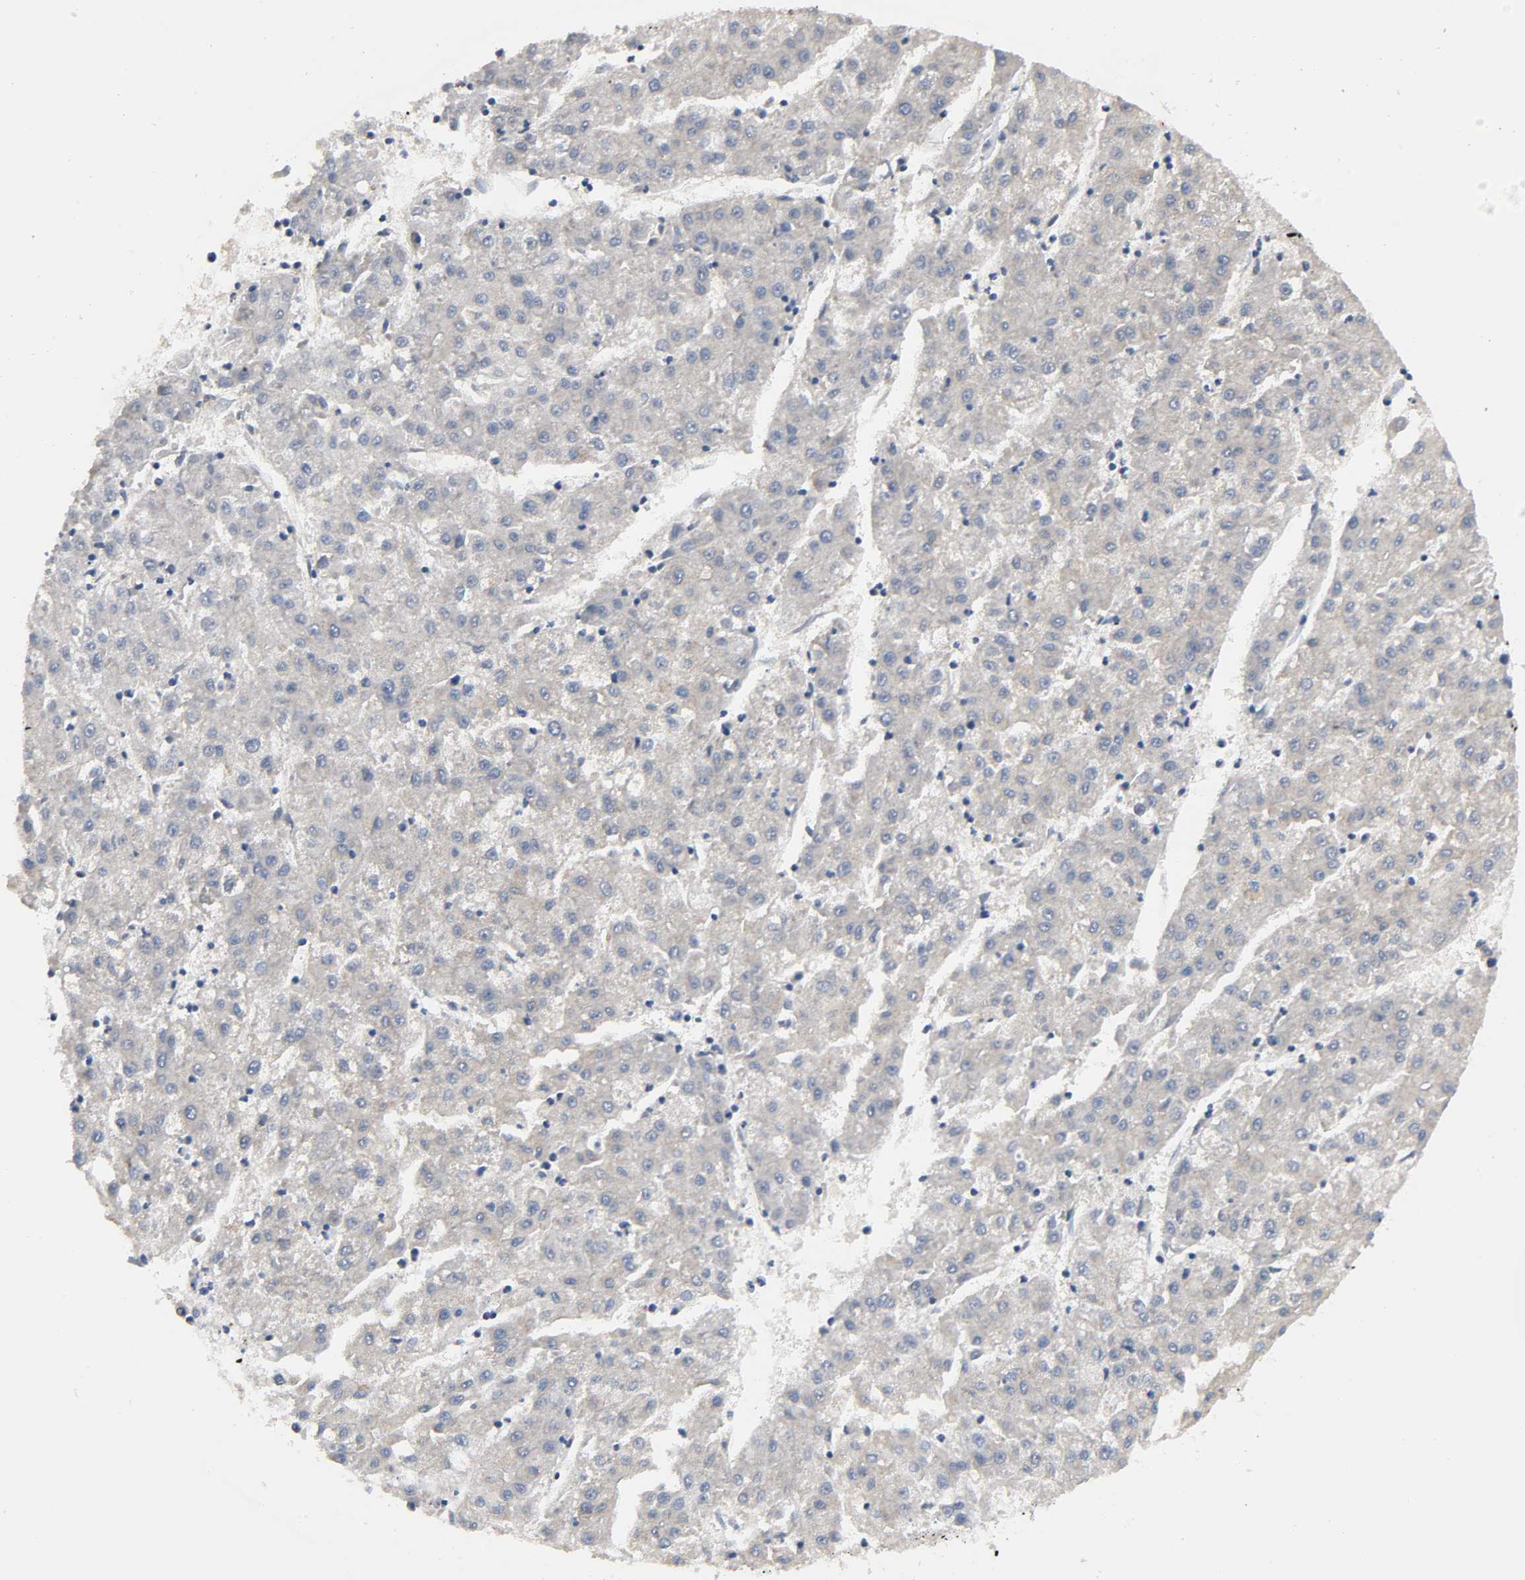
{"staining": {"intensity": "negative", "quantity": "none", "location": "none"}, "tissue": "liver cancer", "cell_type": "Tumor cells", "image_type": "cancer", "snomed": [{"axis": "morphology", "description": "Carcinoma, Hepatocellular, NOS"}, {"axis": "topography", "description": "Liver"}], "caption": "IHC histopathology image of neoplastic tissue: human liver hepatocellular carcinoma stained with DAB (3,3'-diaminobenzidine) exhibits no significant protein positivity in tumor cells.", "gene": "ARHGAP1", "patient": {"sex": "male", "age": 72}}